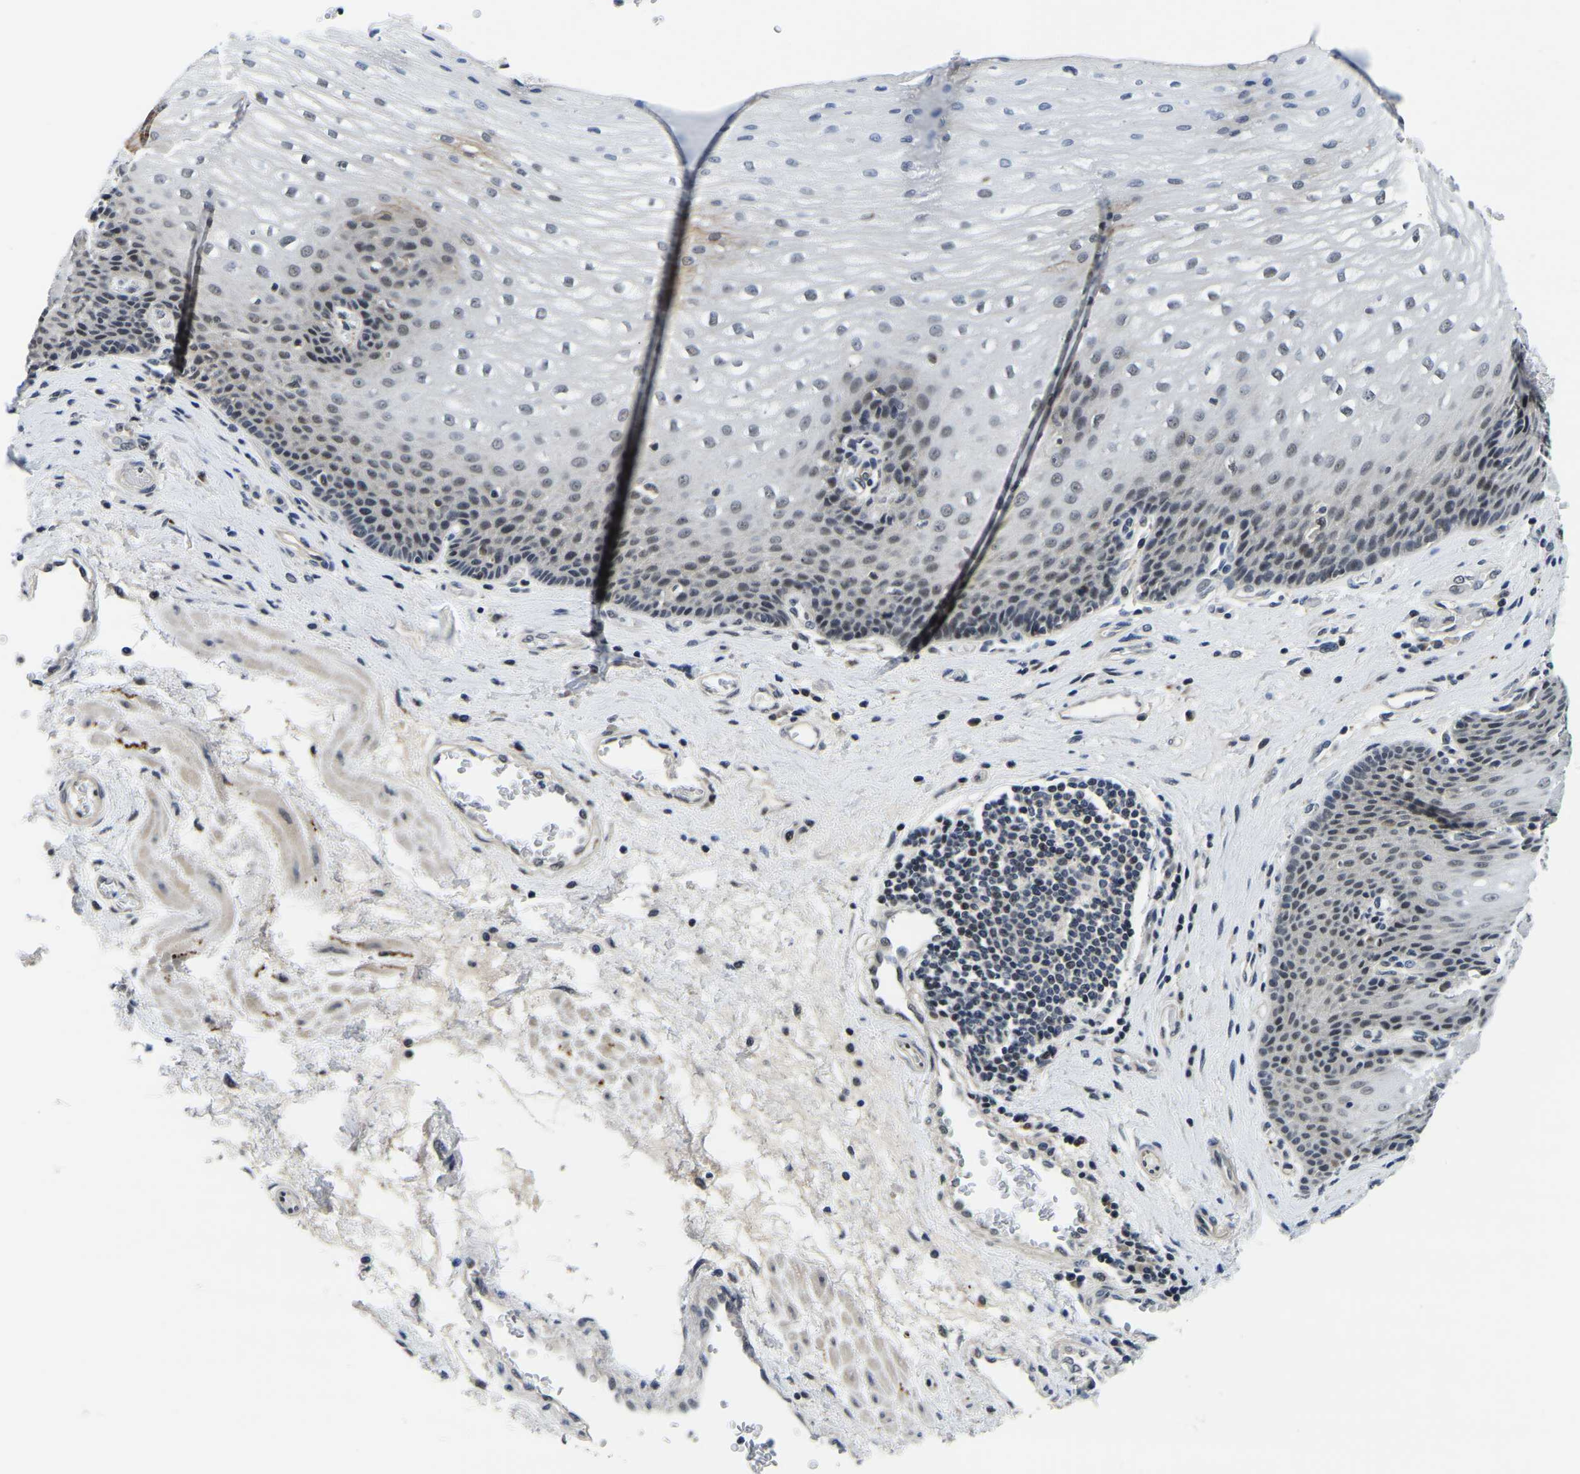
{"staining": {"intensity": "weak", "quantity": "<25%", "location": "cytoplasmic/membranous"}, "tissue": "esophagus", "cell_type": "Squamous epithelial cells", "image_type": "normal", "snomed": [{"axis": "morphology", "description": "Normal tissue, NOS"}, {"axis": "topography", "description": "Esophagus"}], "caption": "IHC of unremarkable esophagus exhibits no positivity in squamous epithelial cells.", "gene": "POLDIP3", "patient": {"sex": "male", "age": 48}}